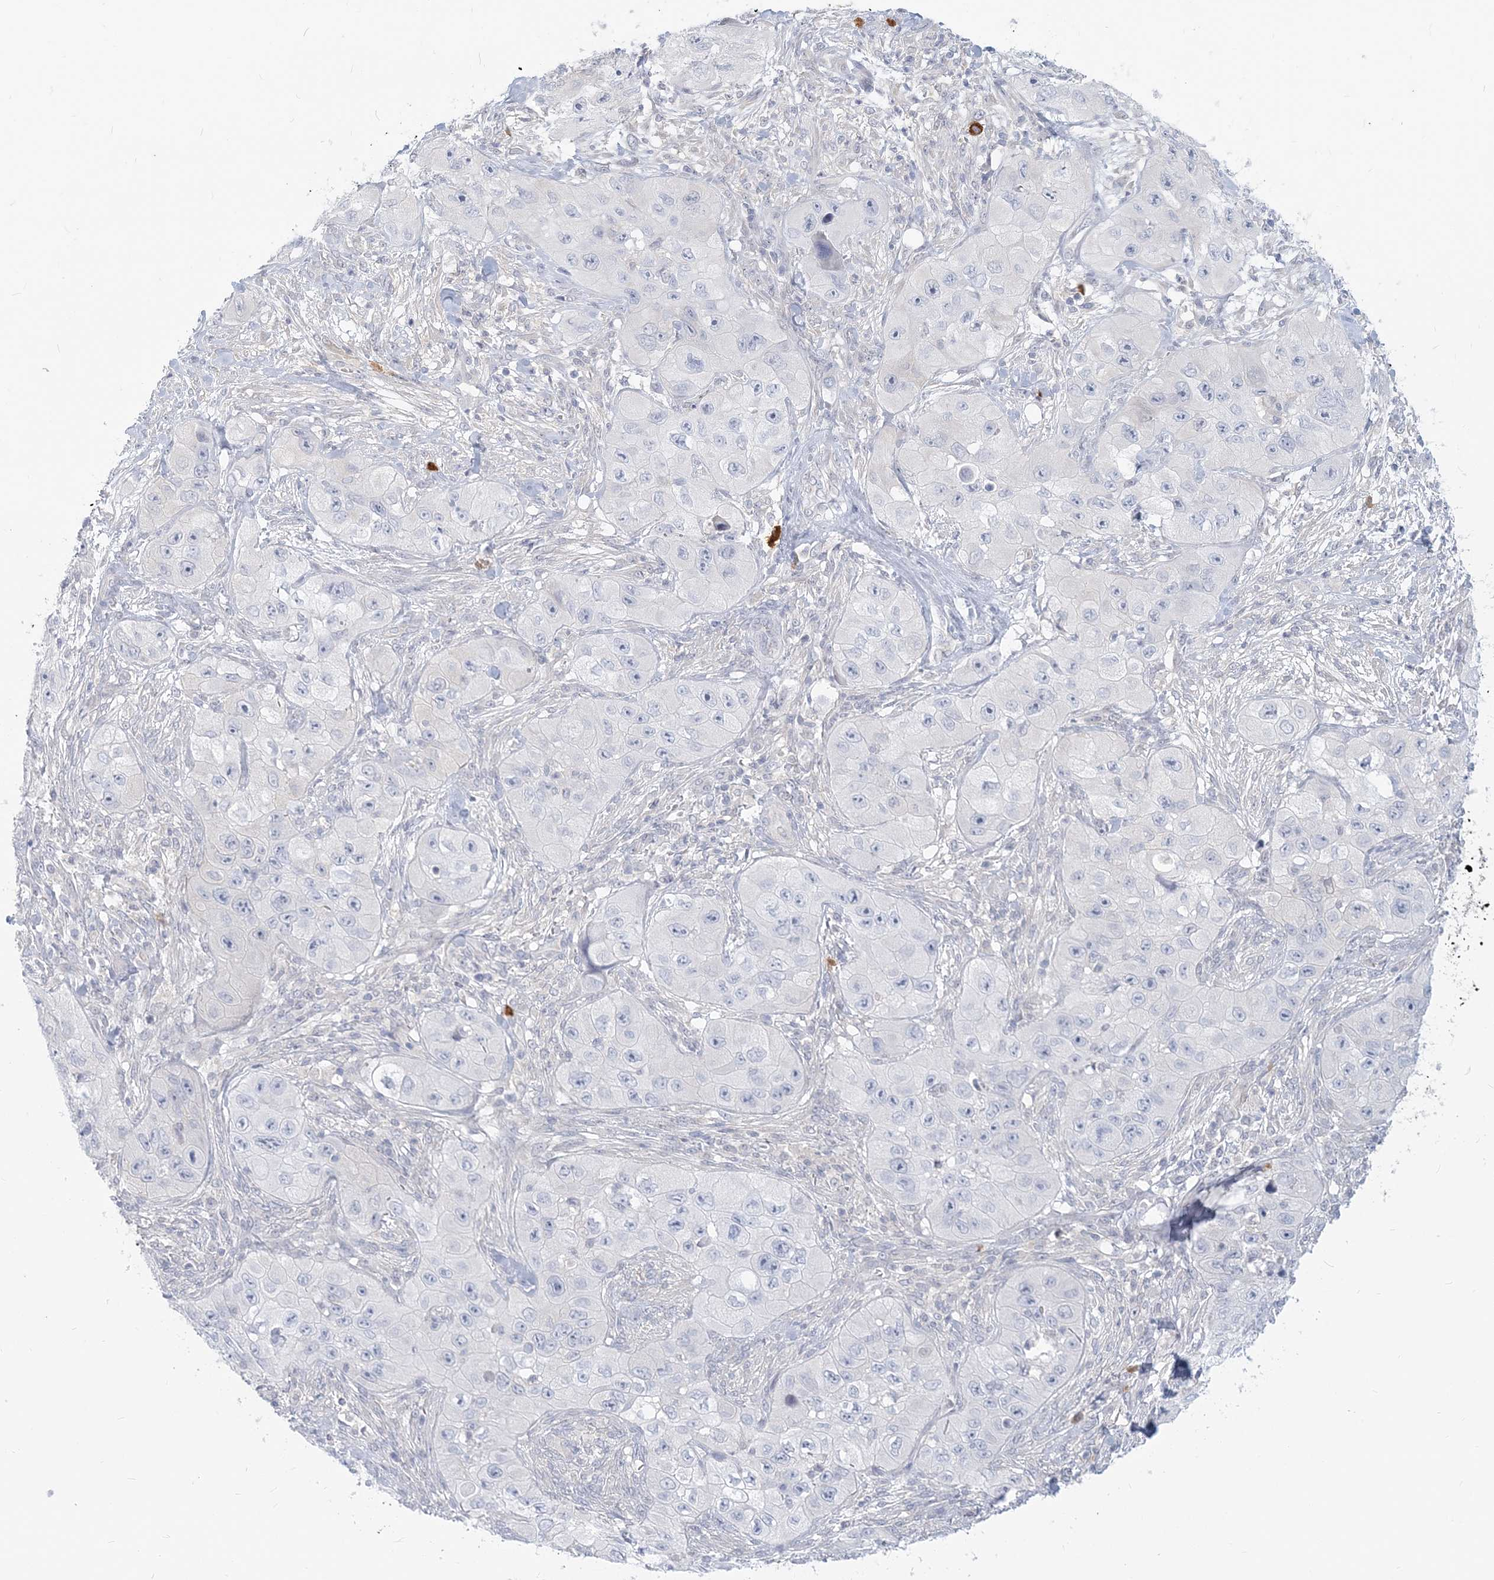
{"staining": {"intensity": "negative", "quantity": "none", "location": "none"}, "tissue": "skin cancer", "cell_type": "Tumor cells", "image_type": "cancer", "snomed": [{"axis": "morphology", "description": "Squamous cell carcinoma, NOS"}, {"axis": "topography", "description": "Skin"}, {"axis": "topography", "description": "Subcutis"}], "caption": "This is an immunohistochemistry micrograph of human skin cancer (squamous cell carcinoma). There is no positivity in tumor cells.", "gene": "GMPPA", "patient": {"sex": "male", "age": 73}}